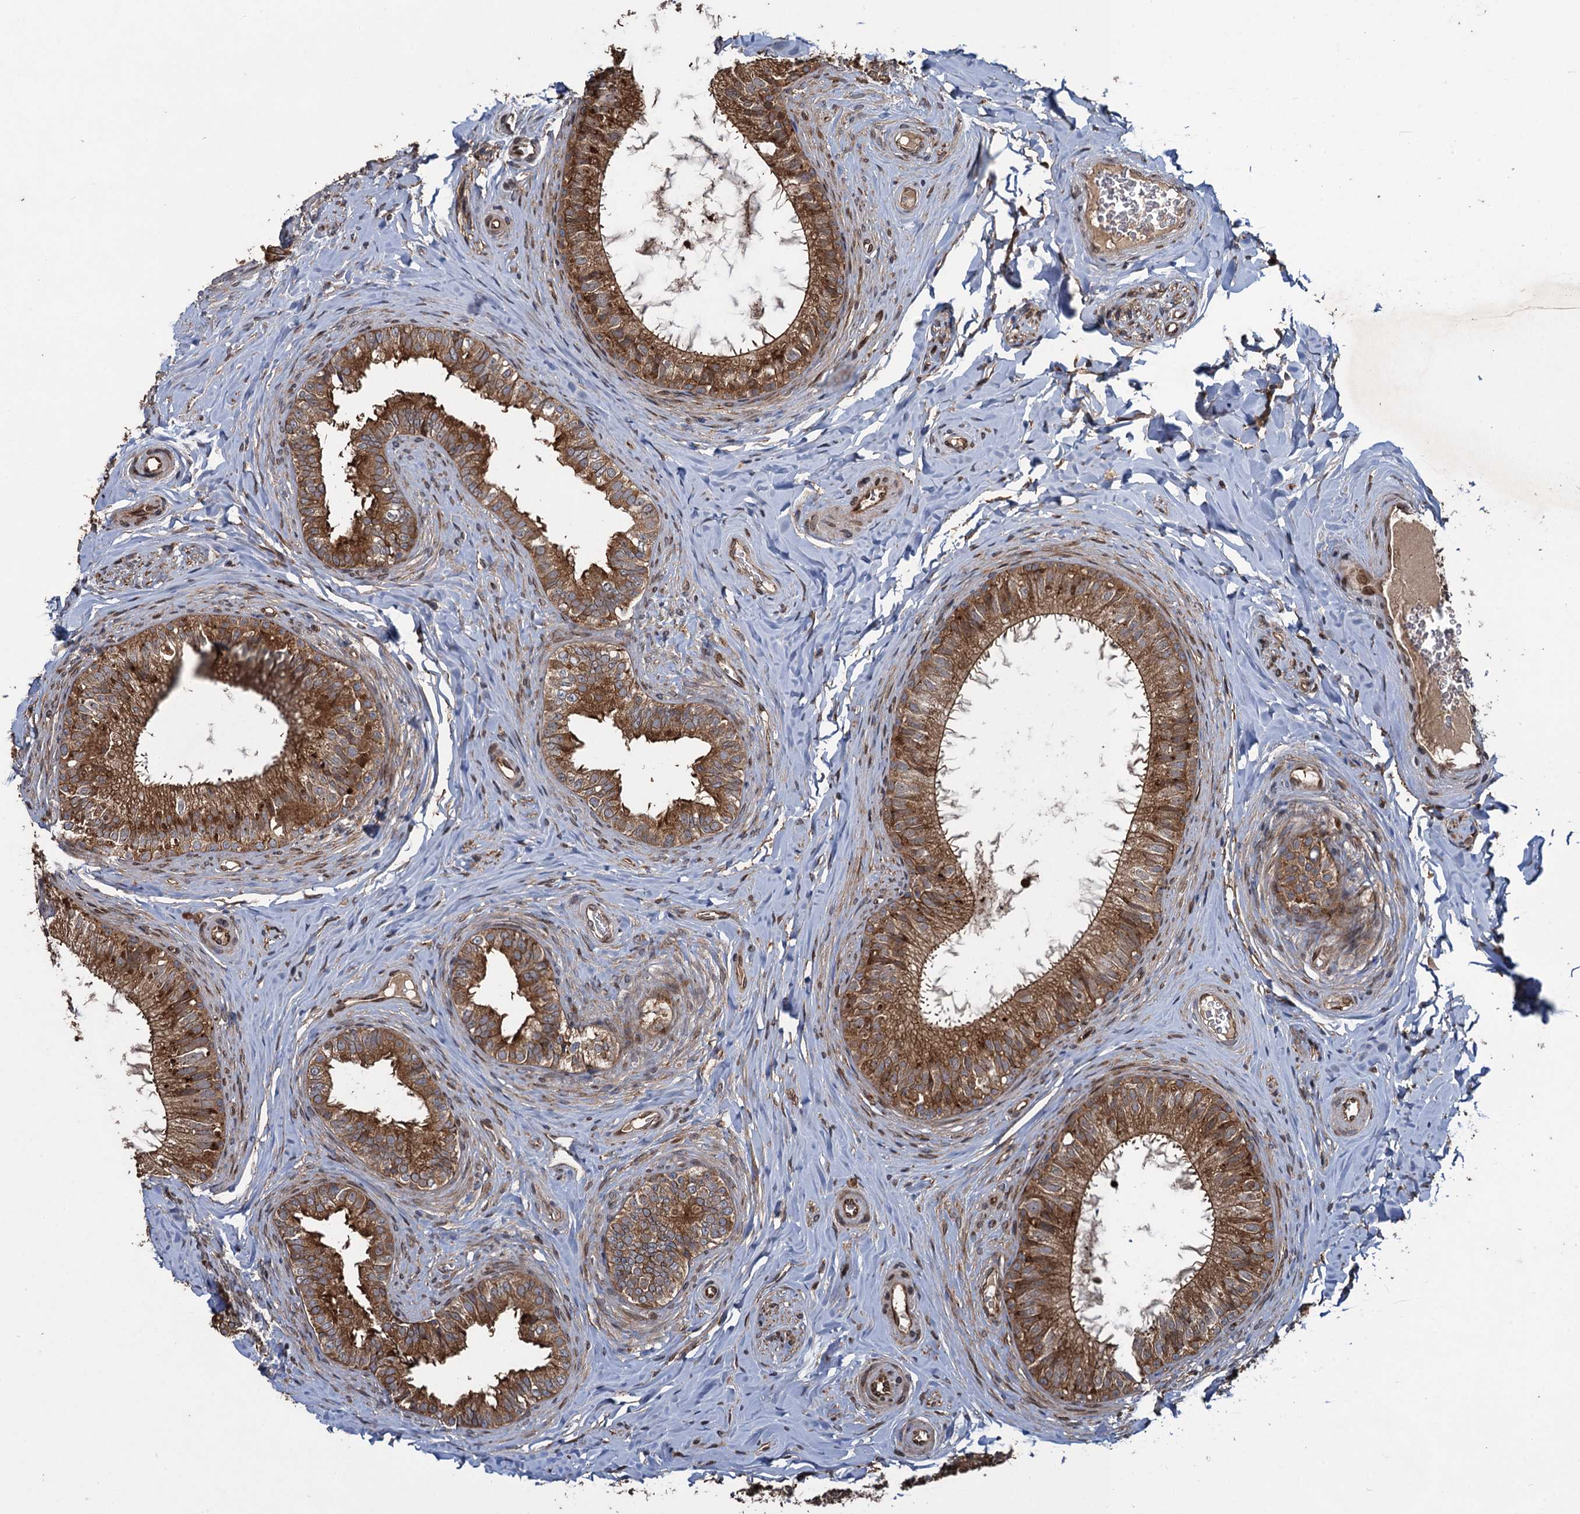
{"staining": {"intensity": "moderate", "quantity": ">75%", "location": "cytoplasmic/membranous"}, "tissue": "epididymis", "cell_type": "Glandular cells", "image_type": "normal", "snomed": [{"axis": "morphology", "description": "Normal tissue, NOS"}, {"axis": "topography", "description": "Epididymis"}], "caption": "This photomicrograph shows immunohistochemistry (IHC) staining of benign human epididymis, with medium moderate cytoplasmic/membranous staining in approximately >75% of glandular cells.", "gene": "RHOBTB1", "patient": {"sex": "male", "age": 34}}